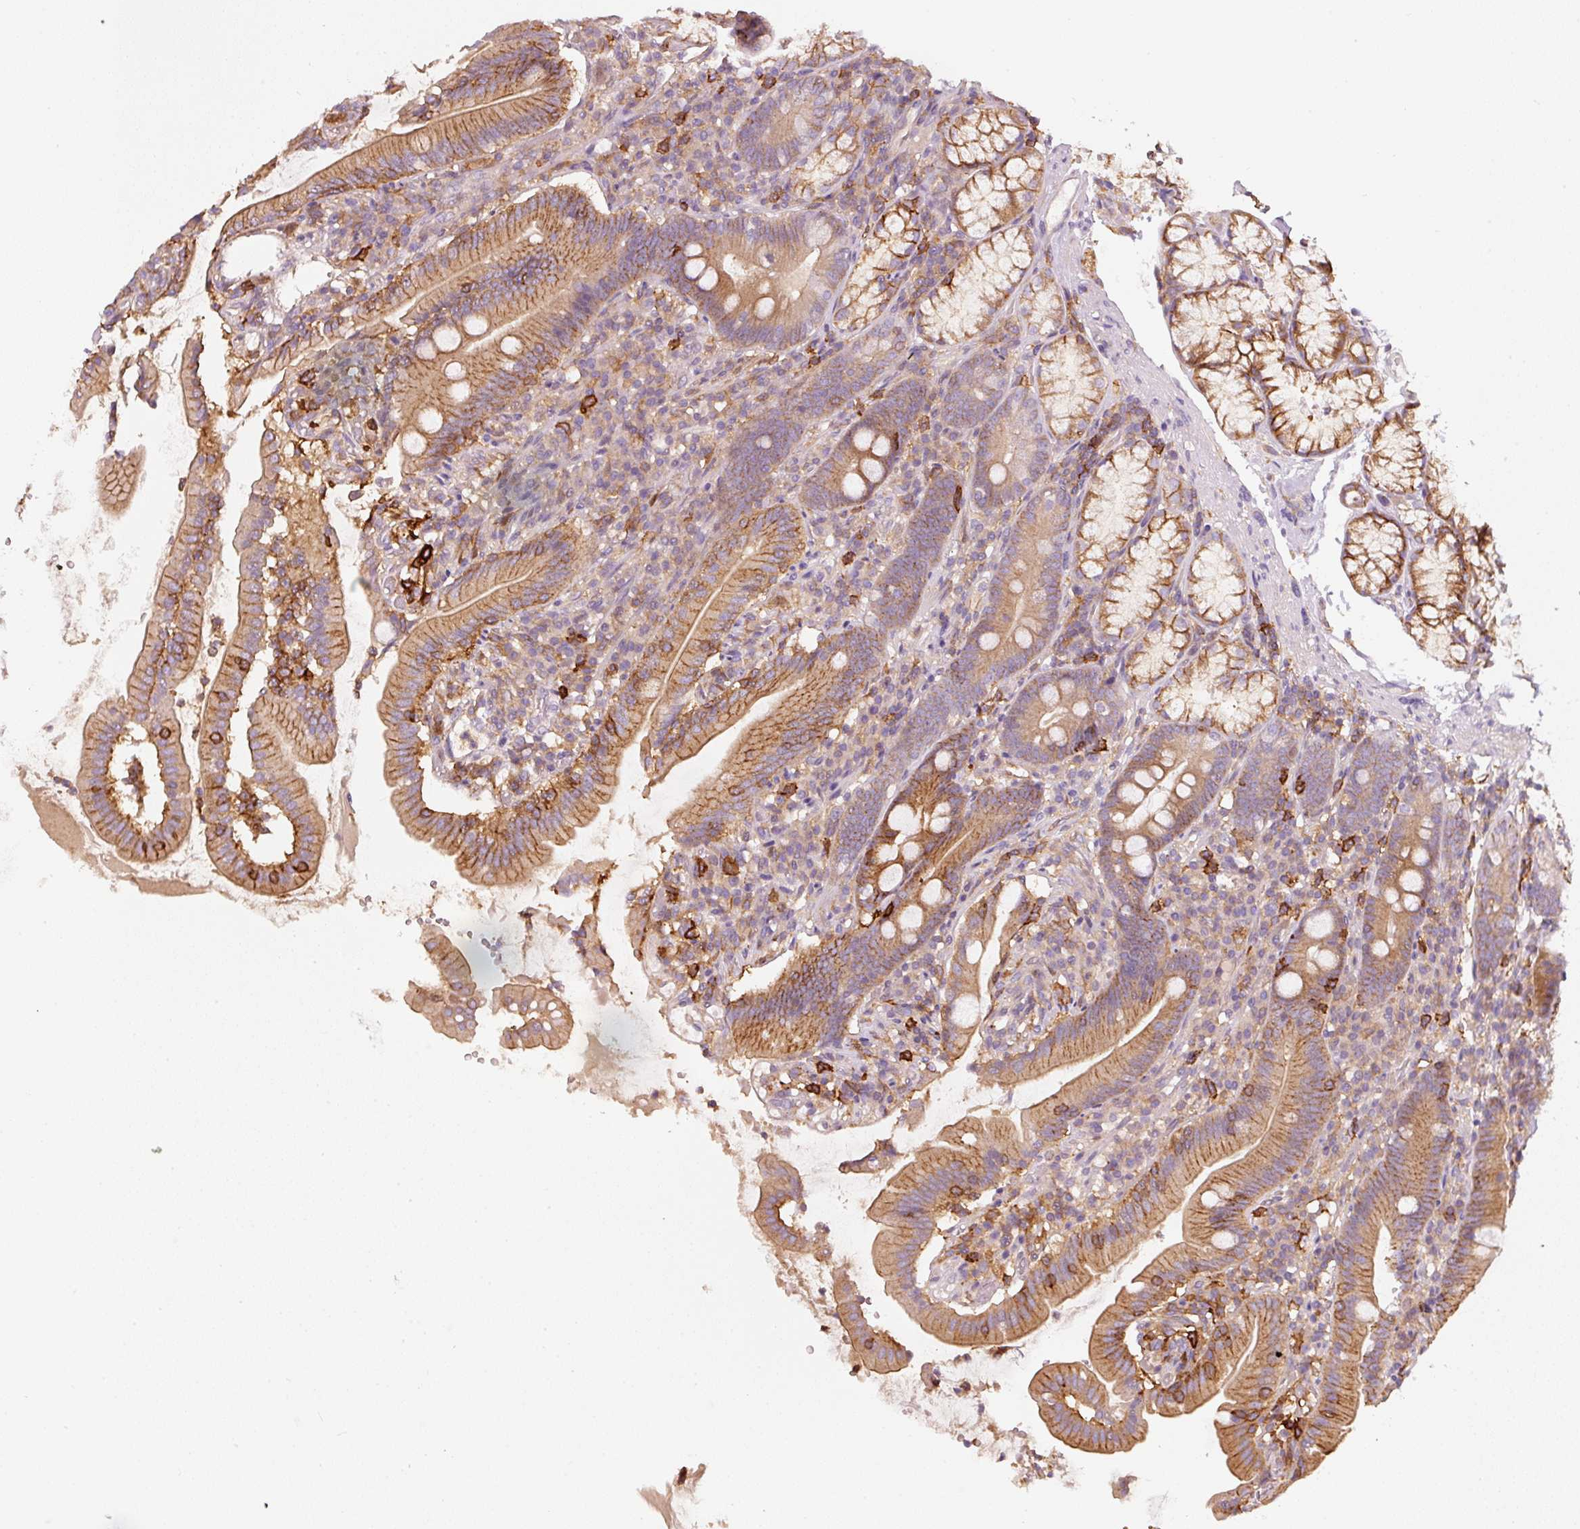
{"staining": {"intensity": "moderate", "quantity": ">75%", "location": "cytoplasmic/membranous"}, "tissue": "duodenum", "cell_type": "Glandular cells", "image_type": "normal", "snomed": [{"axis": "morphology", "description": "Normal tissue, NOS"}, {"axis": "topography", "description": "Duodenum"}], "caption": "Glandular cells reveal moderate cytoplasmic/membranous staining in approximately >75% of cells in unremarkable duodenum. The staining is performed using DAB (3,3'-diaminobenzidine) brown chromogen to label protein expression. The nuclei are counter-stained blue using hematoxylin.", "gene": "IQGAP2", "patient": {"sex": "female", "age": 67}}